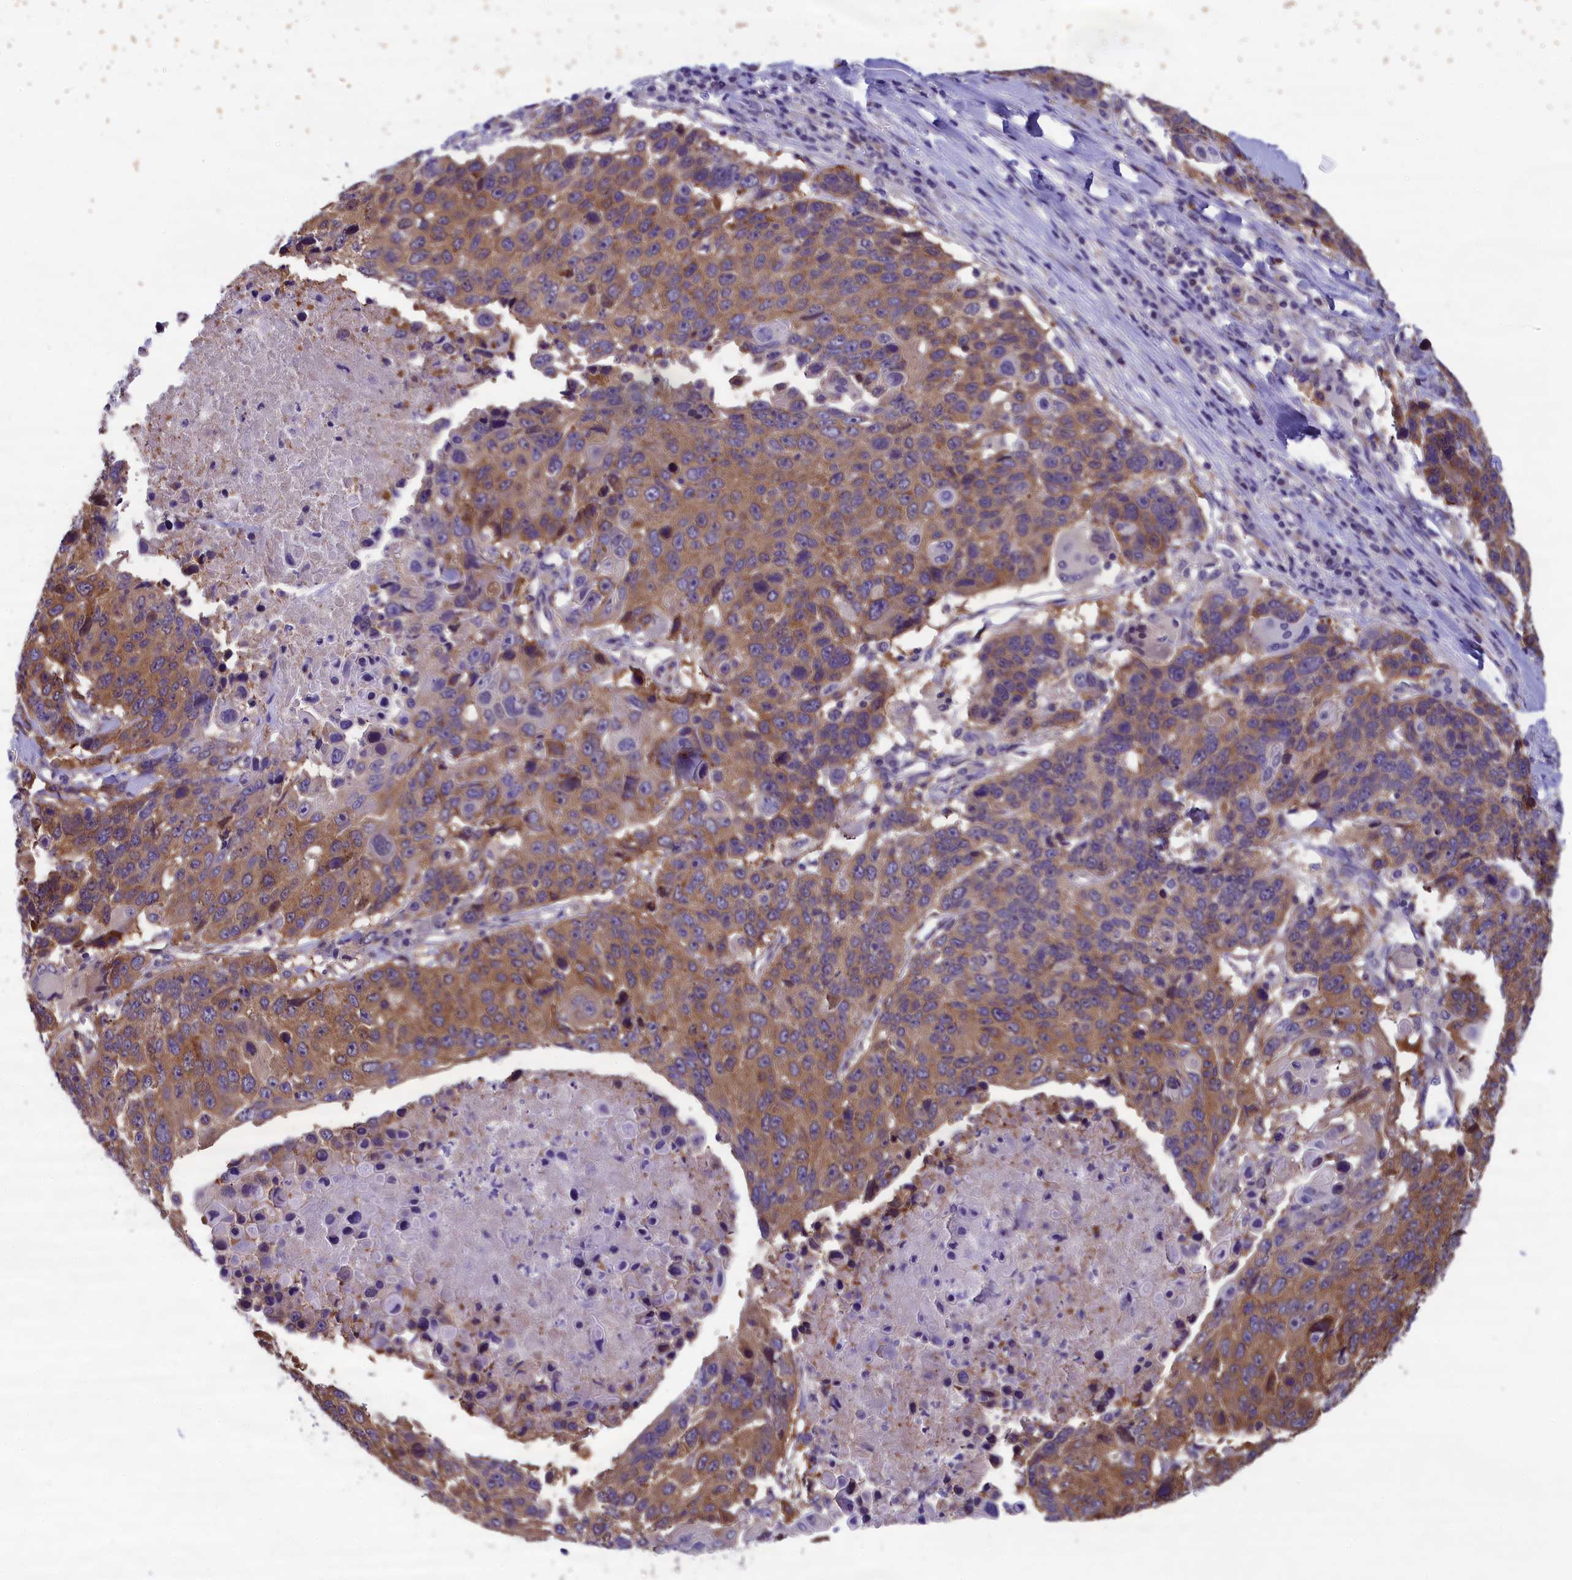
{"staining": {"intensity": "moderate", "quantity": ">75%", "location": "cytoplasmic/membranous"}, "tissue": "lung cancer", "cell_type": "Tumor cells", "image_type": "cancer", "snomed": [{"axis": "morphology", "description": "Squamous cell carcinoma, NOS"}, {"axis": "topography", "description": "Lung"}], "caption": "Immunohistochemistry (IHC) of lung squamous cell carcinoma reveals medium levels of moderate cytoplasmic/membranous staining in about >75% of tumor cells.", "gene": "ABCC8", "patient": {"sex": "male", "age": 66}}